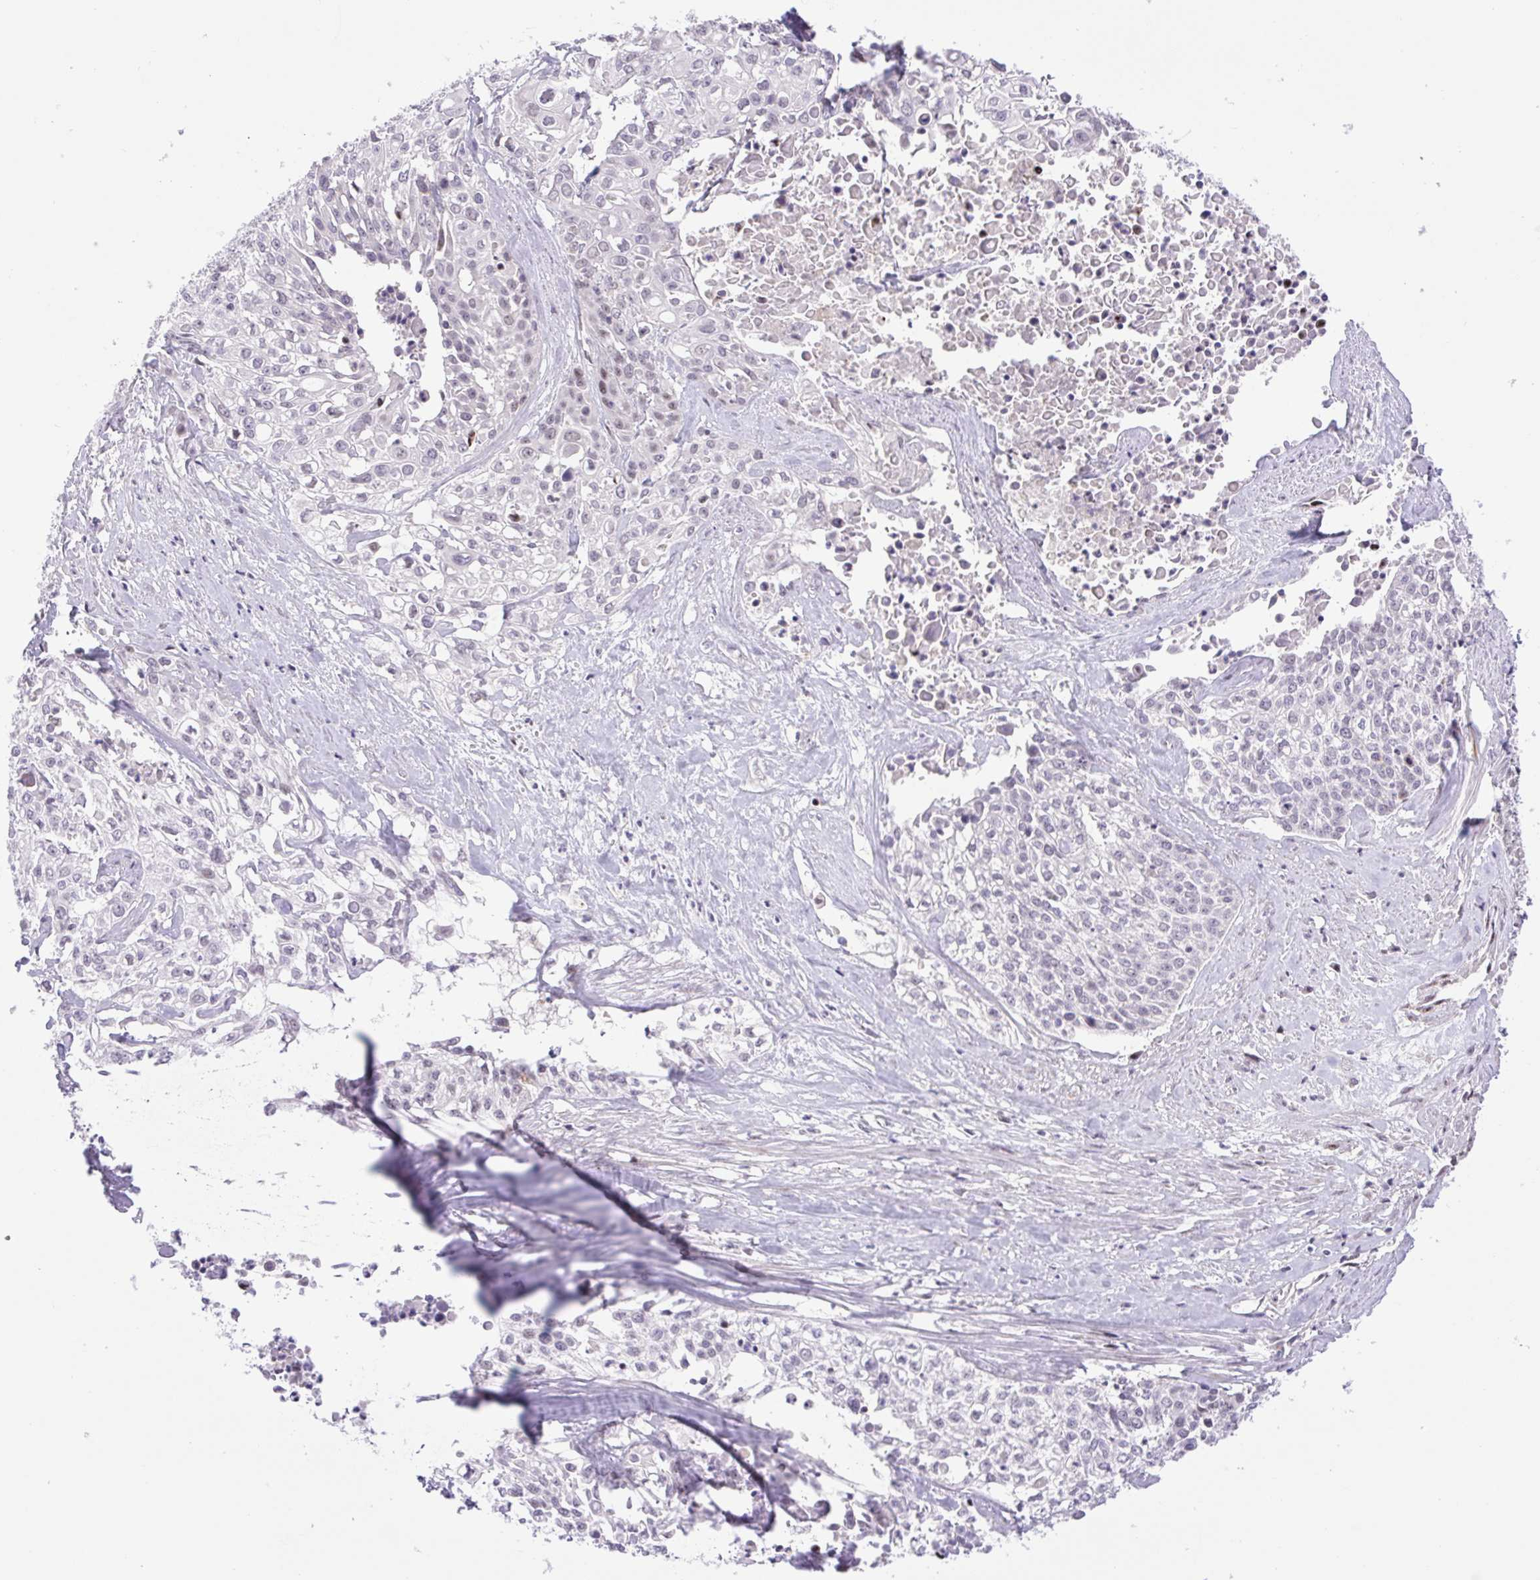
{"staining": {"intensity": "weak", "quantity": "<25%", "location": "nuclear"}, "tissue": "cervical cancer", "cell_type": "Tumor cells", "image_type": "cancer", "snomed": [{"axis": "morphology", "description": "Squamous cell carcinoma, NOS"}, {"axis": "topography", "description": "Cervix"}], "caption": "Human cervical squamous cell carcinoma stained for a protein using IHC displays no staining in tumor cells.", "gene": "ERG", "patient": {"sex": "female", "age": 39}}